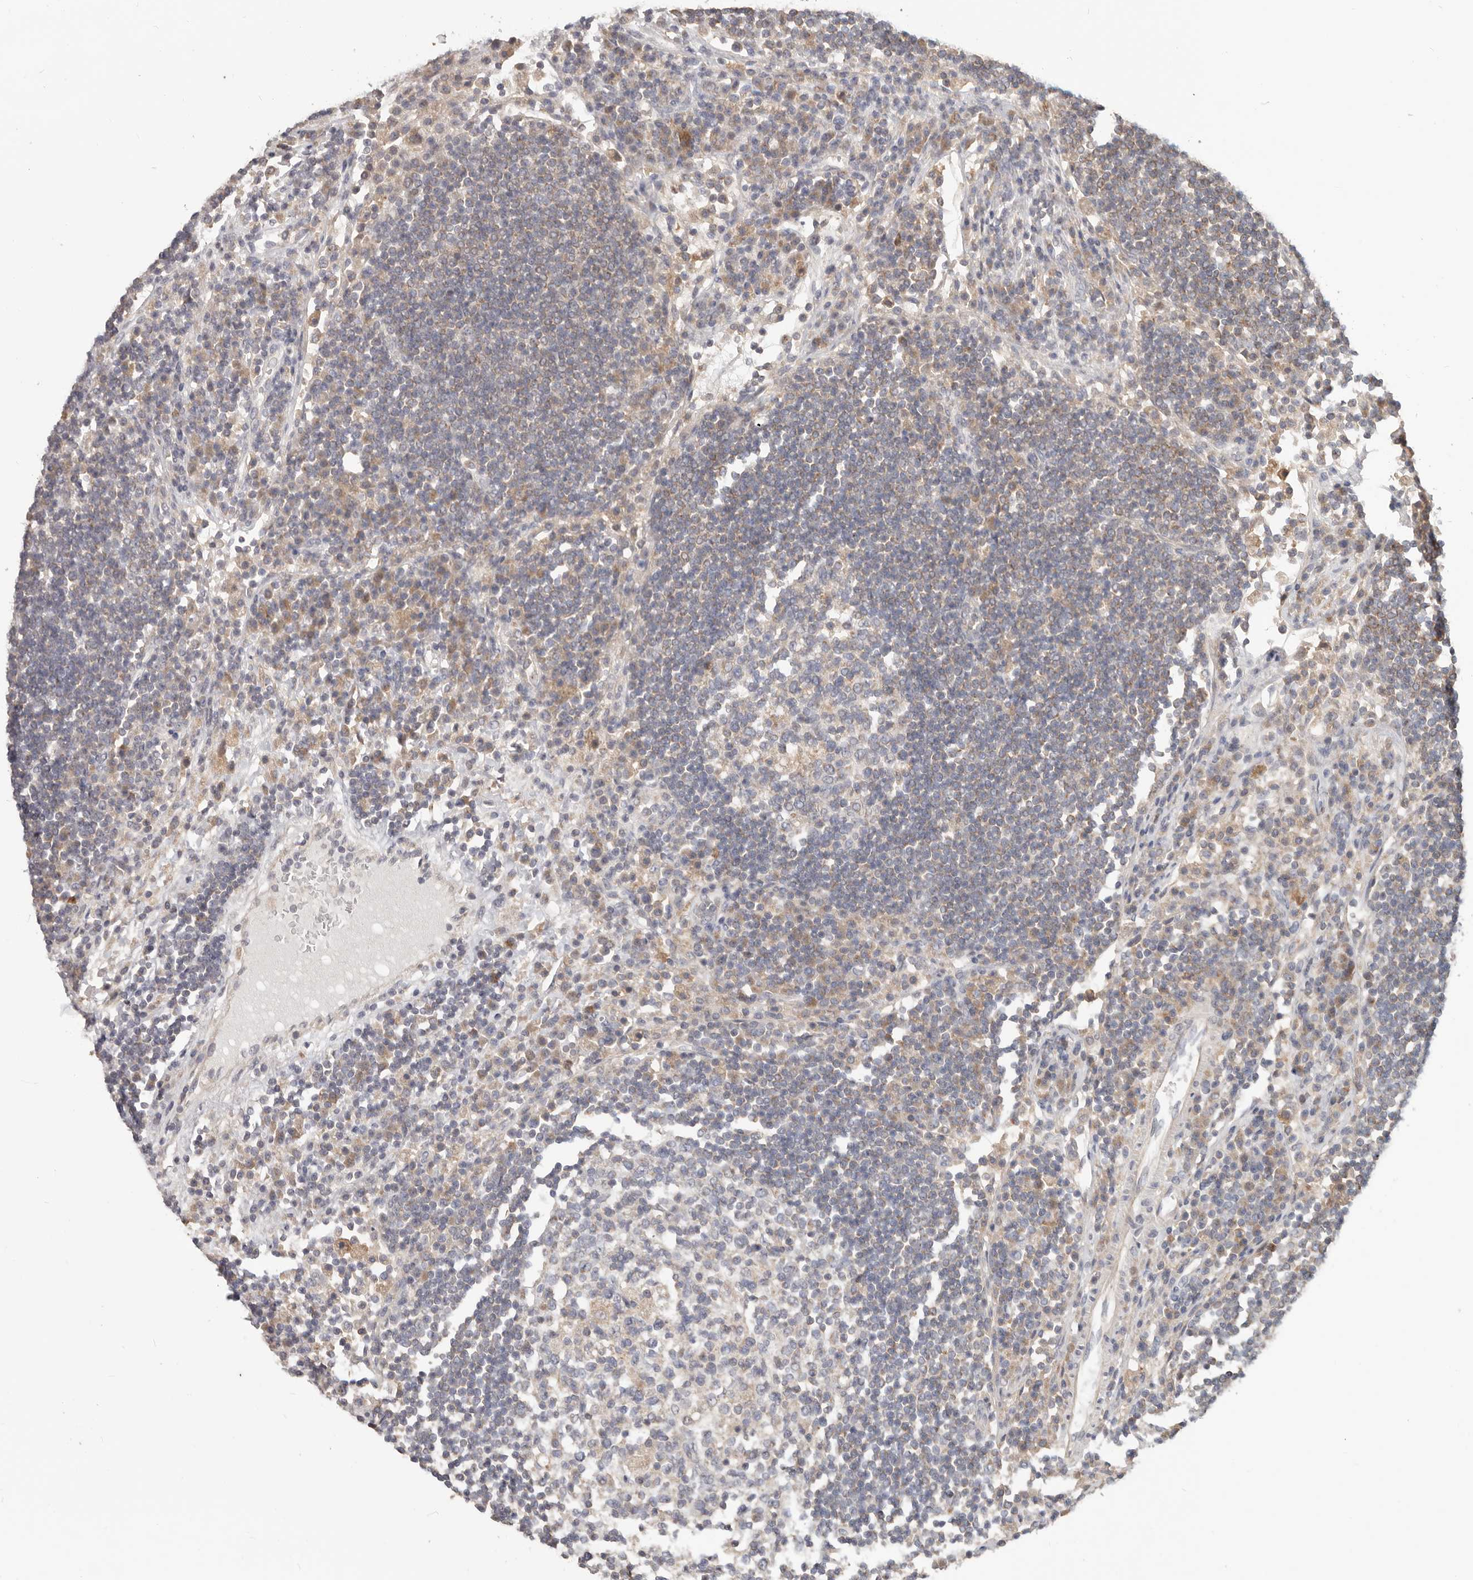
{"staining": {"intensity": "negative", "quantity": "none", "location": "none"}, "tissue": "lymph node", "cell_type": "Germinal center cells", "image_type": "normal", "snomed": [{"axis": "morphology", "description": "Normal tissue, NOS"}, {"axis": "topography", "description": "Lymph node"}], "caption": "A high-resolution histopathology image shows immunohistochemistry (IHC) staining of normal lymph node, which shows no significant staining in germinal center cells.", "gene": "LRP6", "patient": {"sex": "female", "age": 53}}